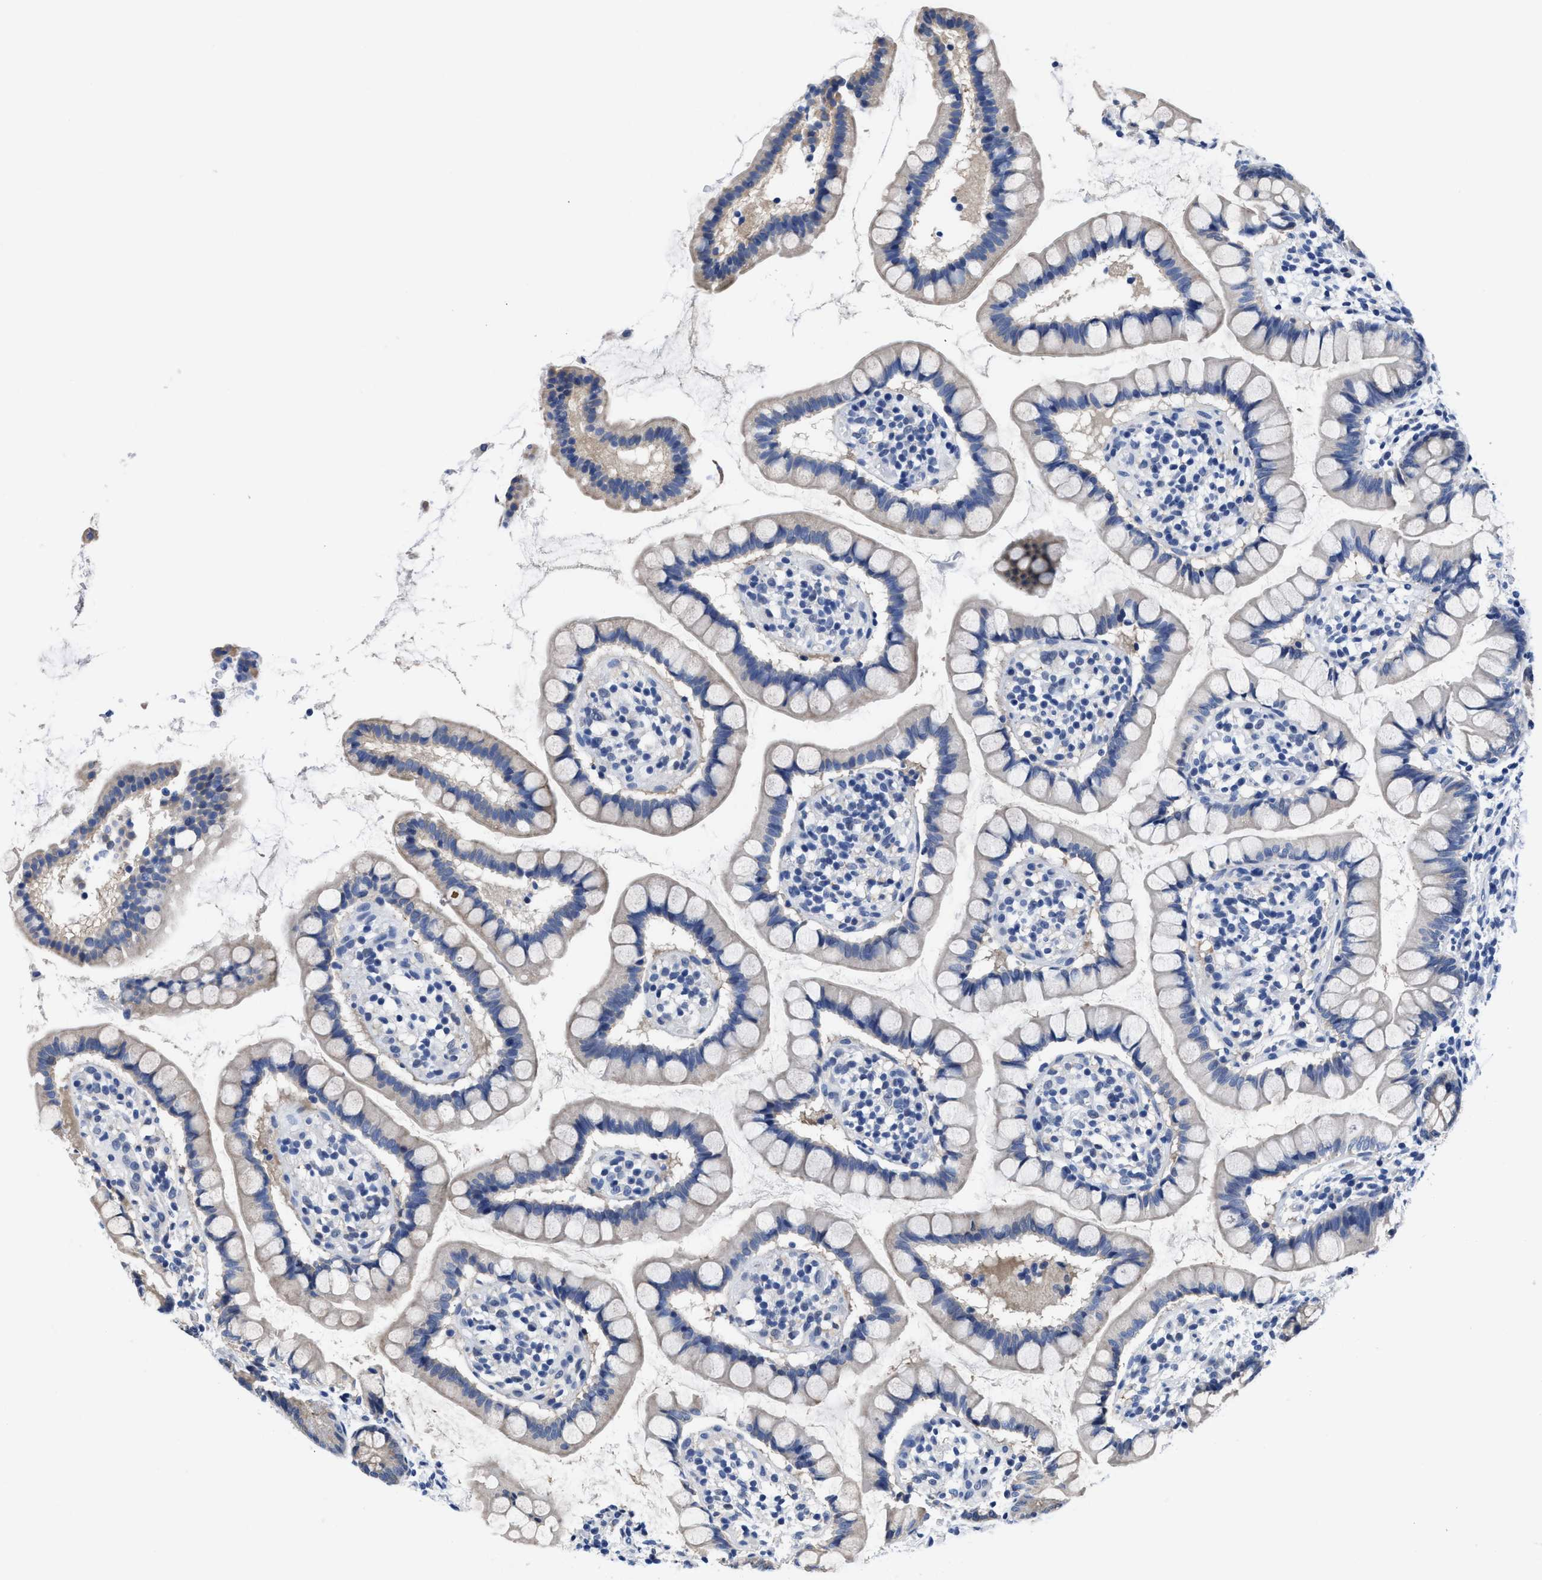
{"staining": {"intensity": "negative", "quantity": "none", "location": "none"}, "tissue": "small intestine", "cell_type": "Glandular cells", "image_type": "normal", "snomed": [{"axis": "morphology", "description": "Normal tissue, NOS"}, {"axis": "topography", "description": "Small intestine"}], "caption": "This is an IHC image of benign human small intestine. There is no staining in glandular cells.", "gene": "HOOK1", "patient": {"sex": "female", "age": 84}}